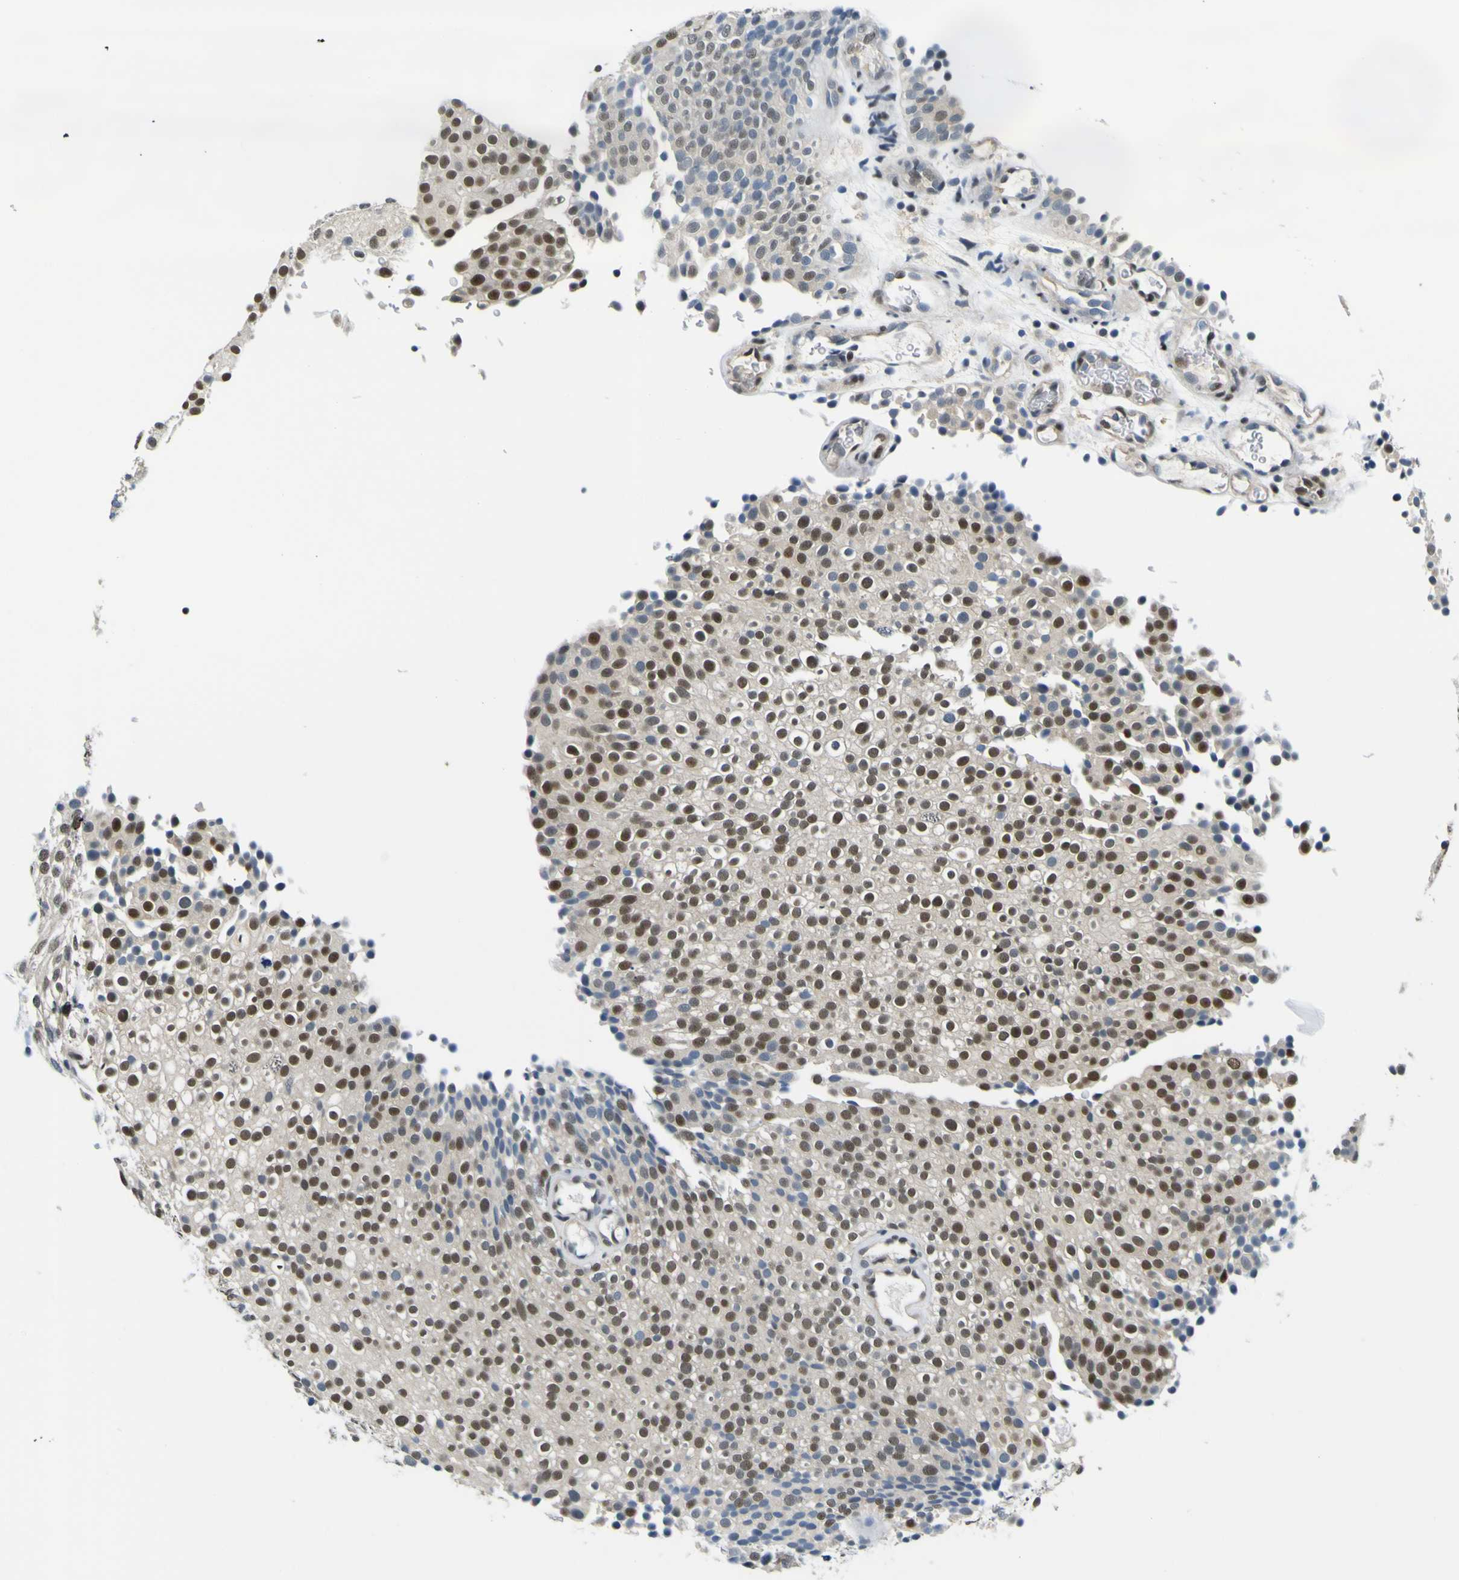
{"staining": {"intensity": "moderate", "quantity": ">75%", "location": "nuclear"}, "tissue": "urothelial cancer", "cell_type": "Tumor cells", "image_type": "cancer", "snomed": [{"axis": "morphology", "description": "Urothelial carcinoma, Low grade"}, {"axis": "topography", "description": "Urinary bladder"}], "caption": "Brown immunohistochemical staining in human urothelial cancer shows moderate nuclear positivity in about >75% of tumor cells.", "gene": "SP1", "patient": {"sex": "male", "age": 78}}